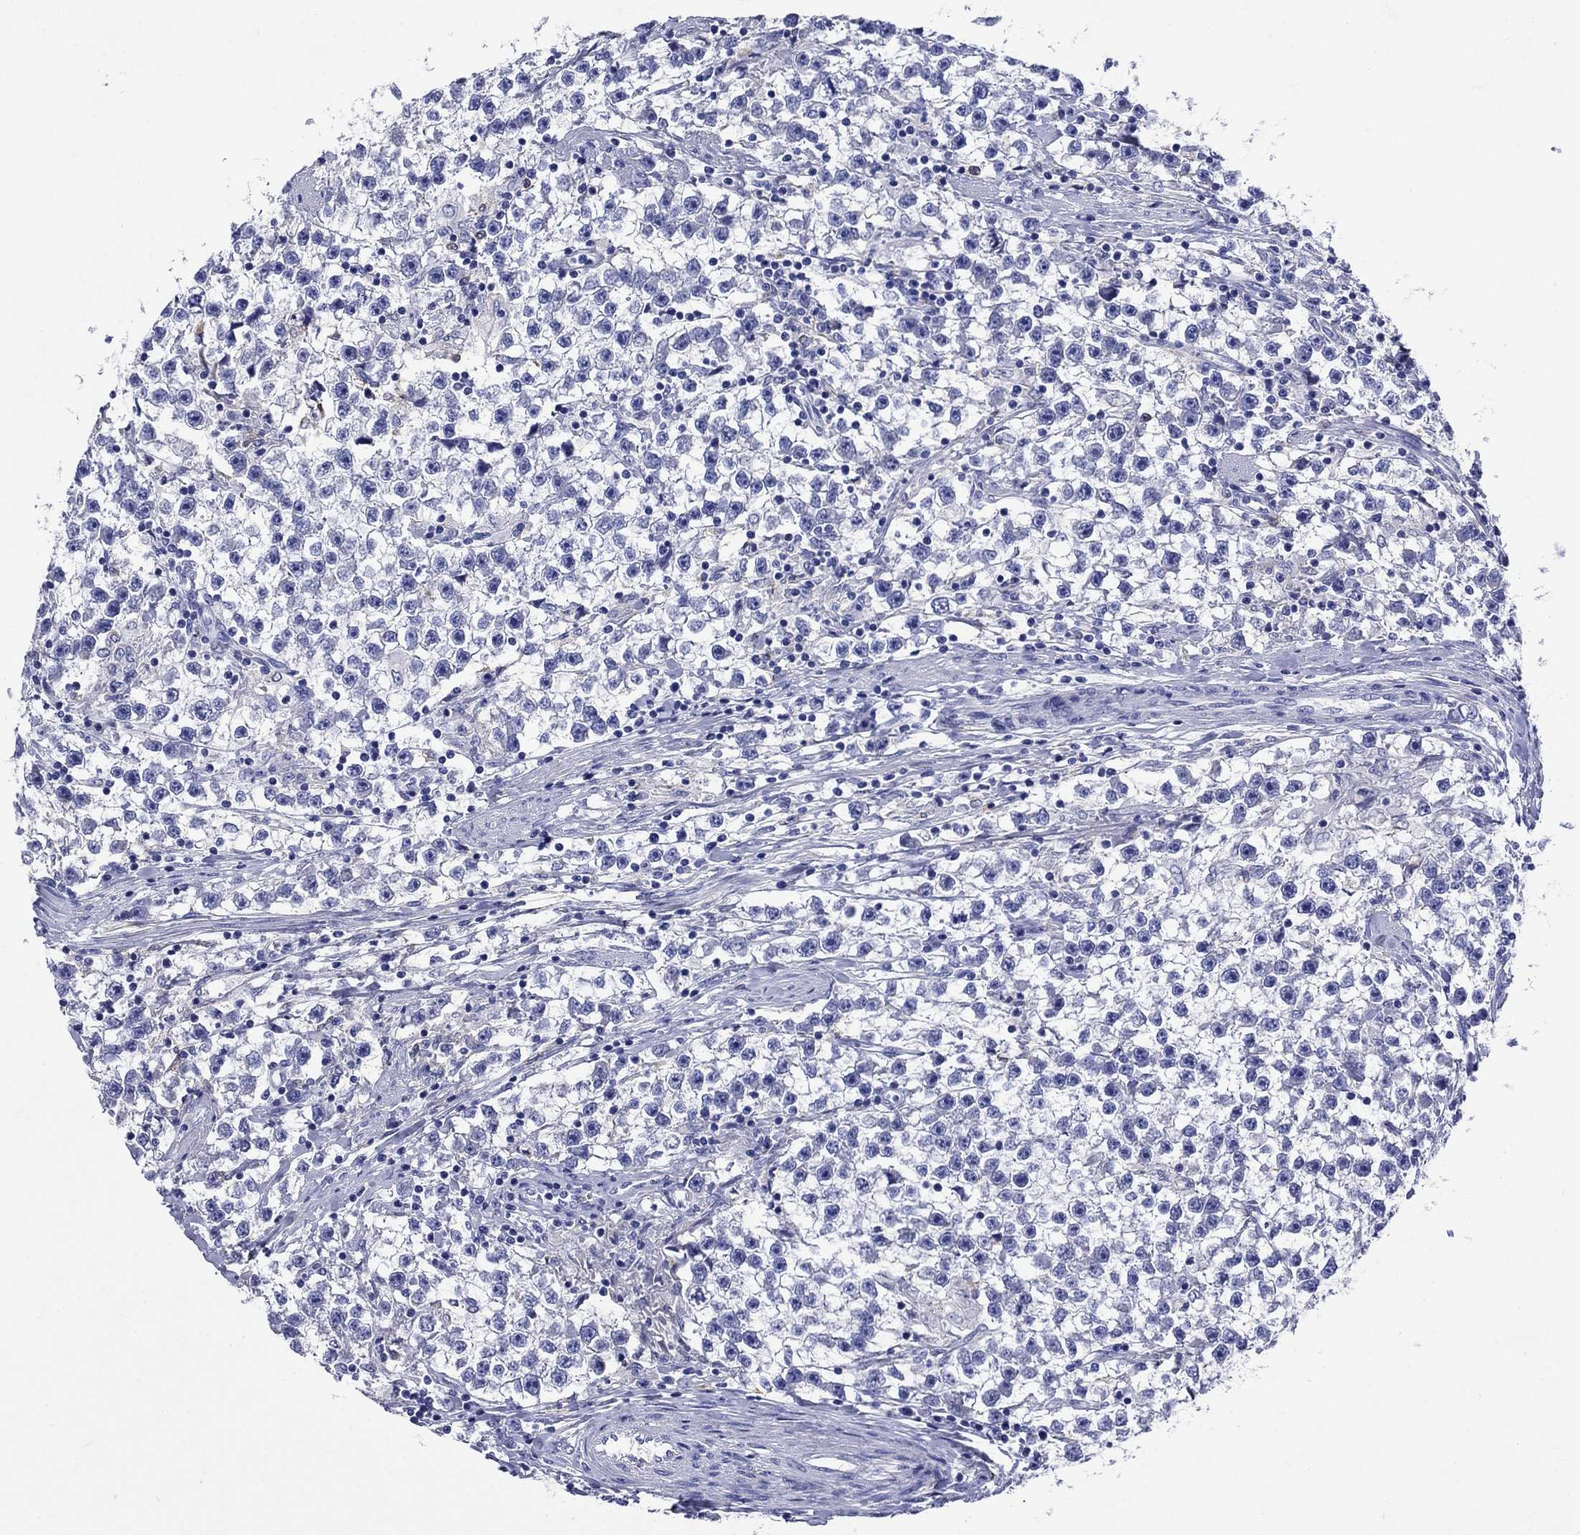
{"staining": {"intensity": "negative", "quantity": "none", "location": "none"}, "tissue": "testis cancer", "cell_type": "Tumor cells", "image_type": "cancer", "snomed": [{"axis": "morphology", "description": "Seminoma, NOS"}, {"axis": "topography", "description": "Testis"}], "caption": "Immunohistochemical staining of human seminoma (testis) reveals no significant positivity in tumor cells.", "gene": "TFR2", "patient": {"sex": "male", "age": 59}}